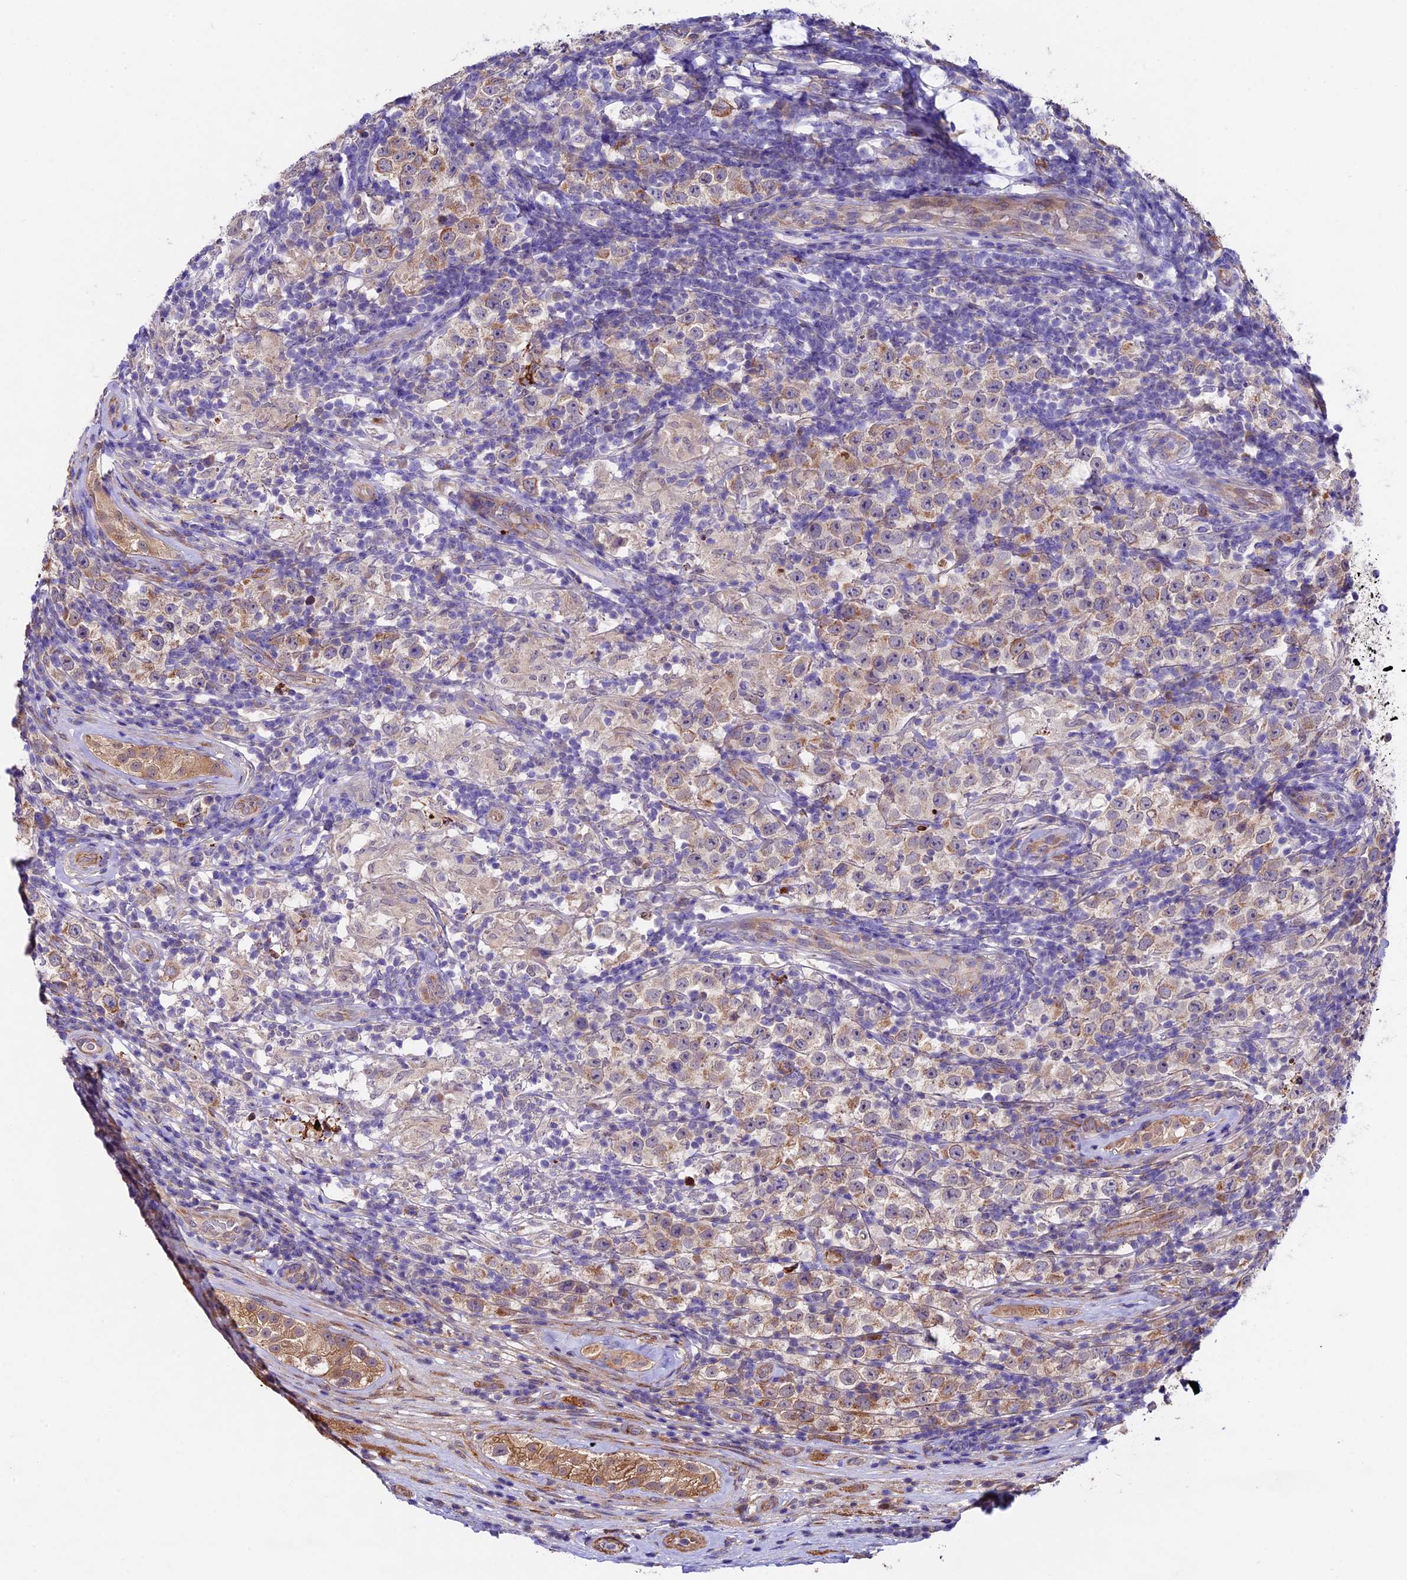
{"staining": {"intensity": "moderate", "quantity": "<25%", "location": "cytoplasmic/membranous"}, "tissue": "testis cancer", "cell_type": "Tumor cells", "image_type": "cancer", "snomed": [{"axis": "morphology", "description": "Normal tissue, NOS"}, {"axis": "morphology", "description": "Urothelial carcinoma, High grade"}, {"axis": "morphology", "description": "Seminoma, NOS"}, {"axis": "morphology", "description": "Carcinoma, Embryonal, NOS"}, {"axis": "topography", "description": "Urinary bladder"}, {"axis": "topography", "description": "Testis"}], "caption": "Seminoma (testis) tissue demonstrates moderate cytoplasmic/membranous positivity in about <25% of tumor cells", "gene": "LSM7", "patient": {"sex": "male", "age": 41}}